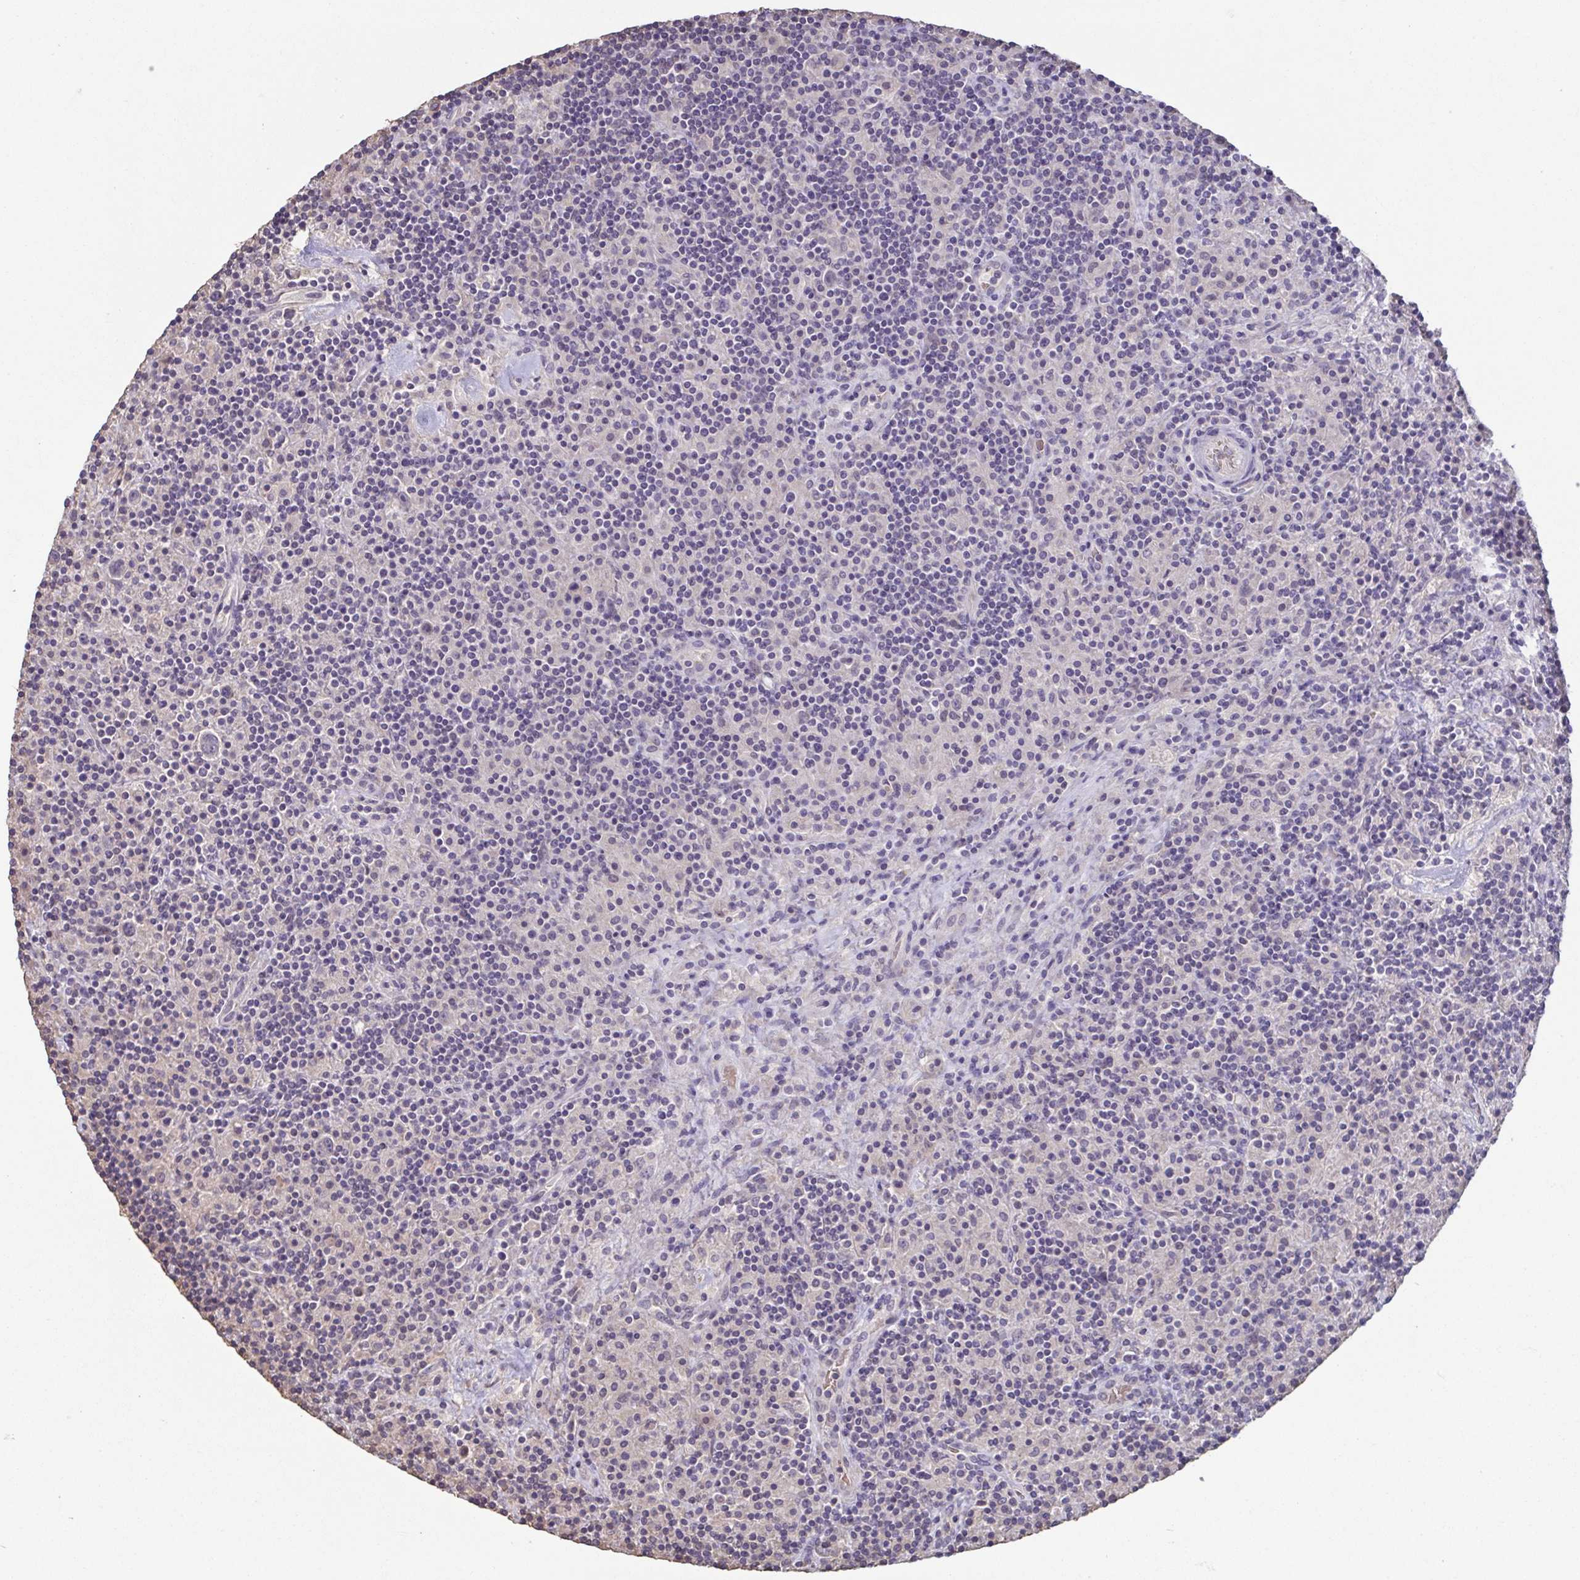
{"staining": {"intensity": "negative", "quantity": "none", "location": "none"}, "tissue": "lymphoma", "cell_type": "Tumor cells", "image_type": "cancer", "snomed": [{"axis": "morphology", "description": "Hodgkin's disease, NOS"}, {"axis": "topography", "description": "Lymph node"}], "caption": "Hodgkin's disease was stained to show a protein in brown. There is no significant positivity in tumor cells. (DAB immunohistochemistry (IHC) with hematoxylin counter stain).", "gene": "ACTRT2", "patient": {"sex": "male", "age": 70}}